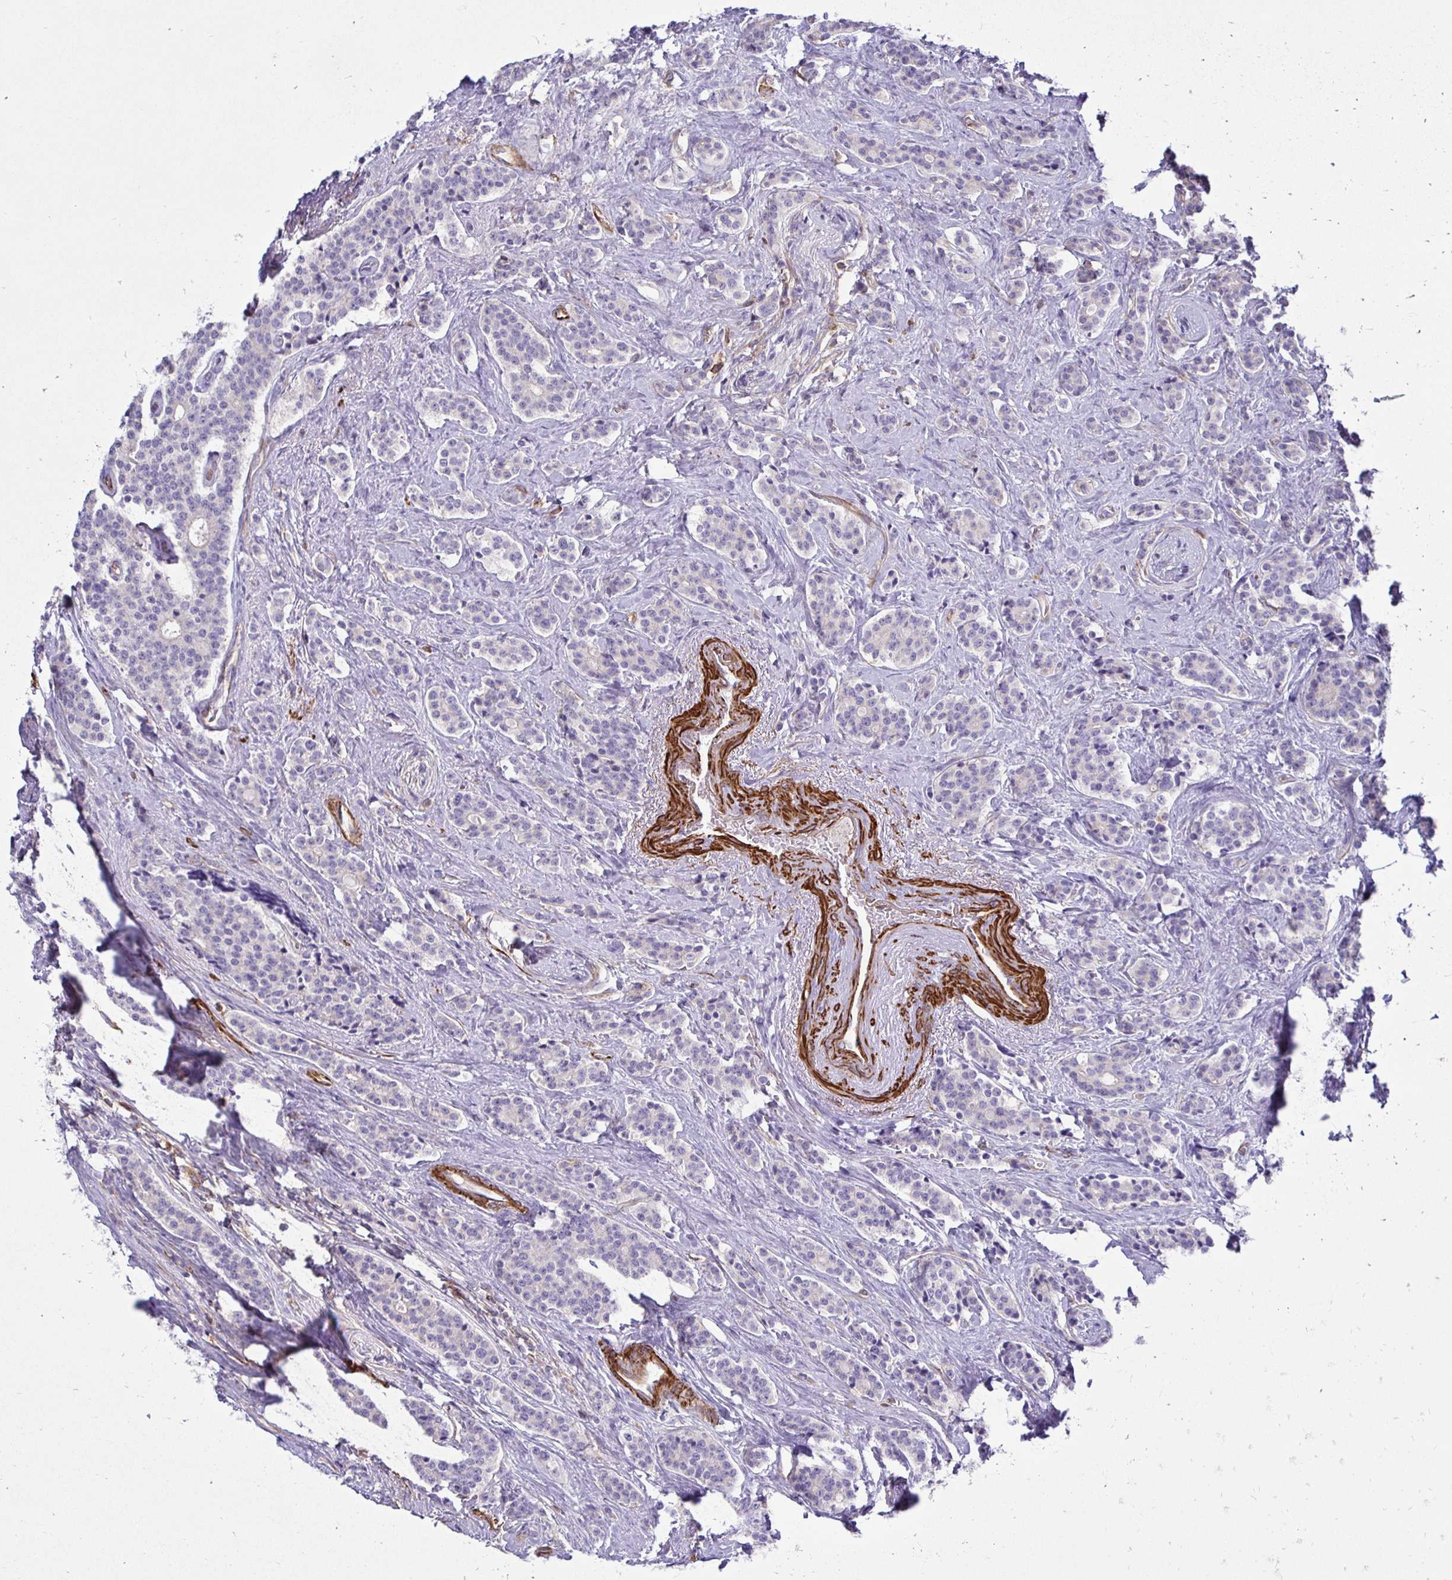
{"staining": {"intensity": "negative", "quantity": "none", "location": "none"}, "tissue": "carcinoid", "cell_type": "Tumor cells", "image_type": "cancer", "snomed": [{"axis": "morphology", "description": "Carcinoid, malignant, NOS"}, {"axis": "topography", "description": "Small intestine"}], "caption": "A photomicrograph of carcinoid stained for a protein shows no brown staining in tumor cells. (Immunohistochemistry (ihc), brightfield microscopy, high magnification).", "gene": "CTPS1", "patient": {"sex": "female", "age": 73}}